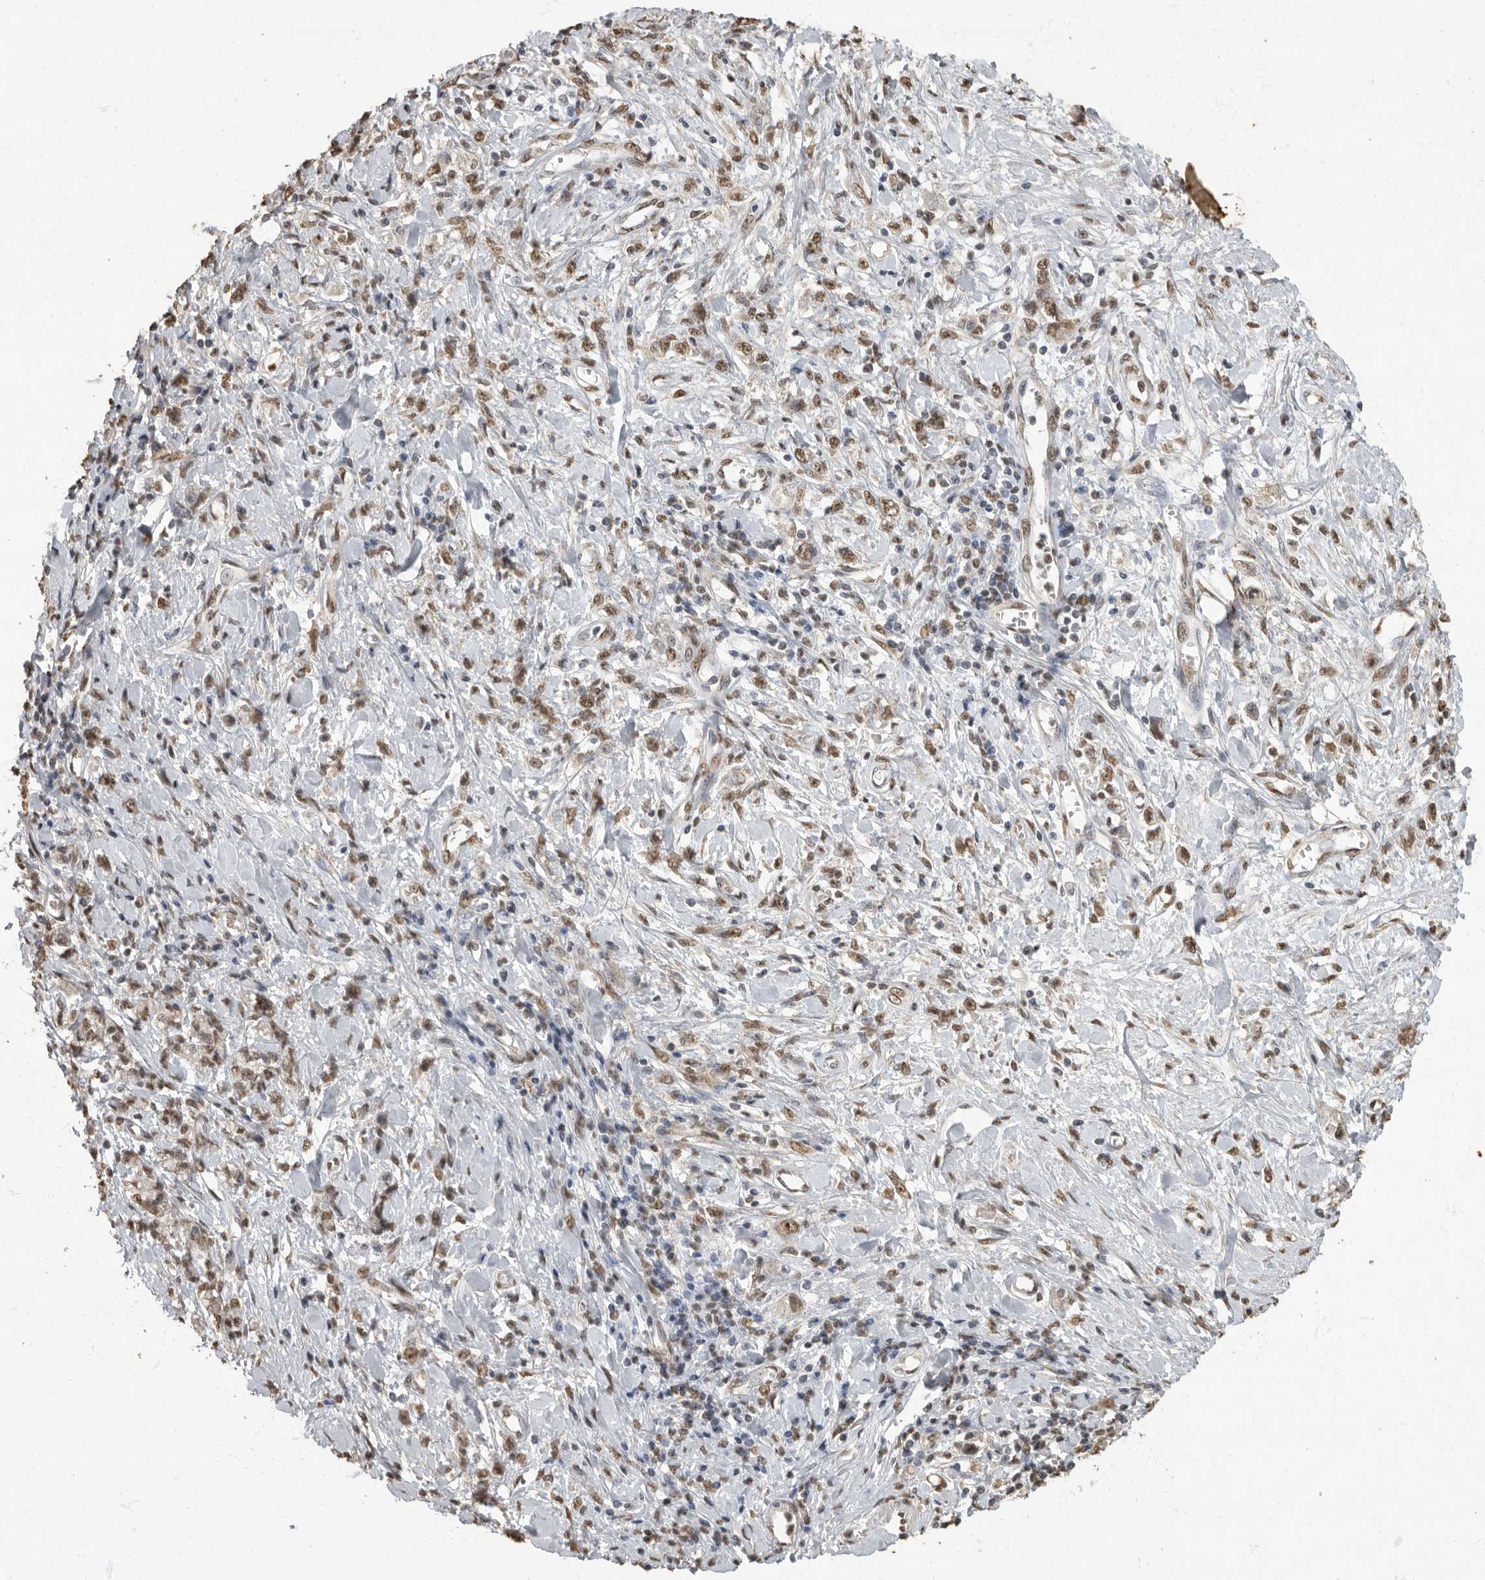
{"staining": {"intensity": "moderate", "quantity": ">75%", "location": "nuclear"}, "tissue": "stomach cancer", "cell_type": "Tumor cells", "image_type": "cancer", "snomed": [{"axis": "morphology", "description": "Adenocarcinoma, NOS"}, {"axis": "topography", "description": "Stomach"}], "caption": "Human adenocarcinoma (stomach) stained with a protein marker exhibits moderate staining in tumor cells.", "gene": "NBL1", "patient": {"sex": "female", "age": 76}}